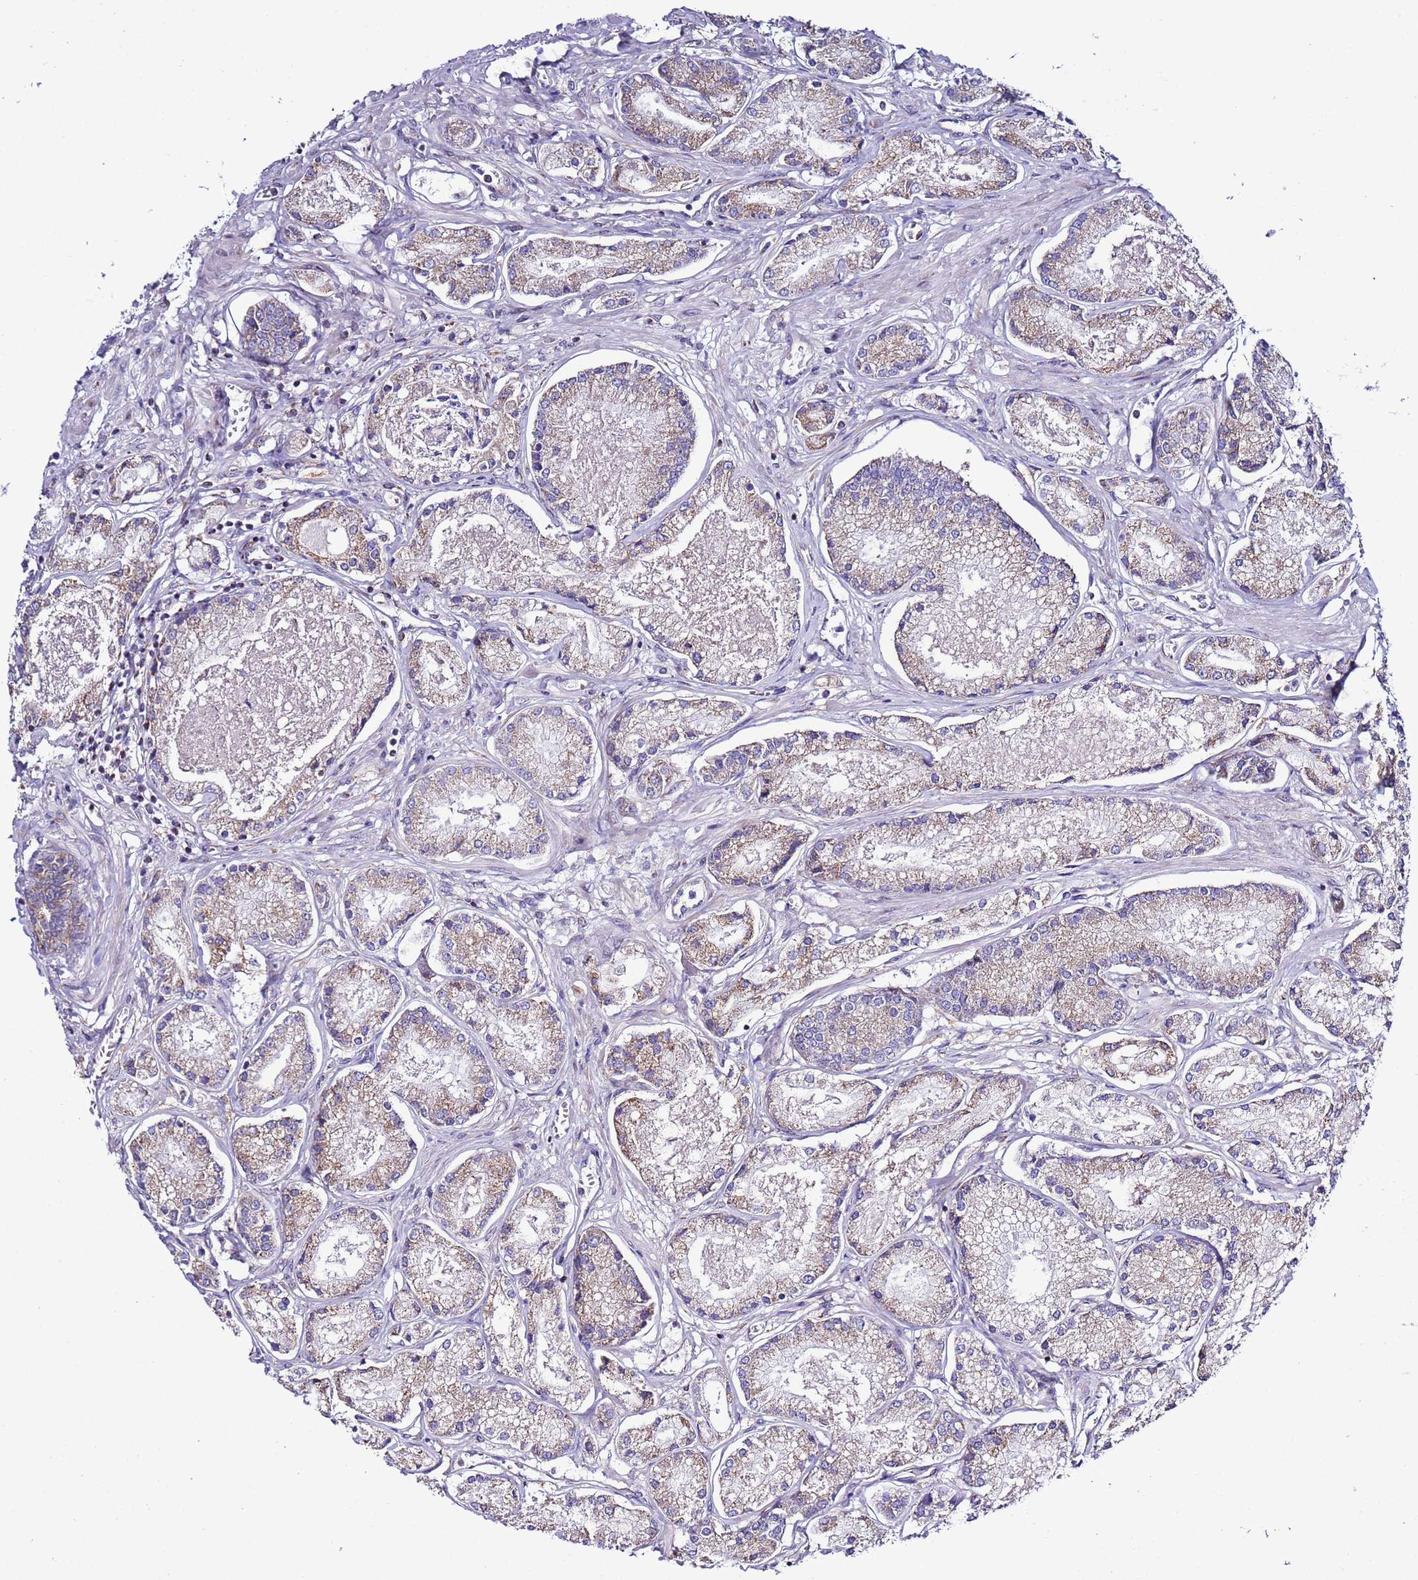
{"staining": {"intensity": "weak", "quantity": ">75%", "location": "cytoplasmic/membranous"}, "tissue": "prostate cancer", "cell_type": "Tumor cells", "image_type": "cancer", "snomed": [{"axis": "morphology", "description": "Adenocarcinoma, NOS"}, {"axis": "topography", "description": "Prostate and seminal vesicle, NOS"}], "caption": "Protein staining of prostate cancer tissue displays weak cytoplasmic/membranous staining in approximately >75% of tumor cells. Nuclei are stained in blue.", "gene": "AHI1", "patient": {"sex": "male", "age": 76}}